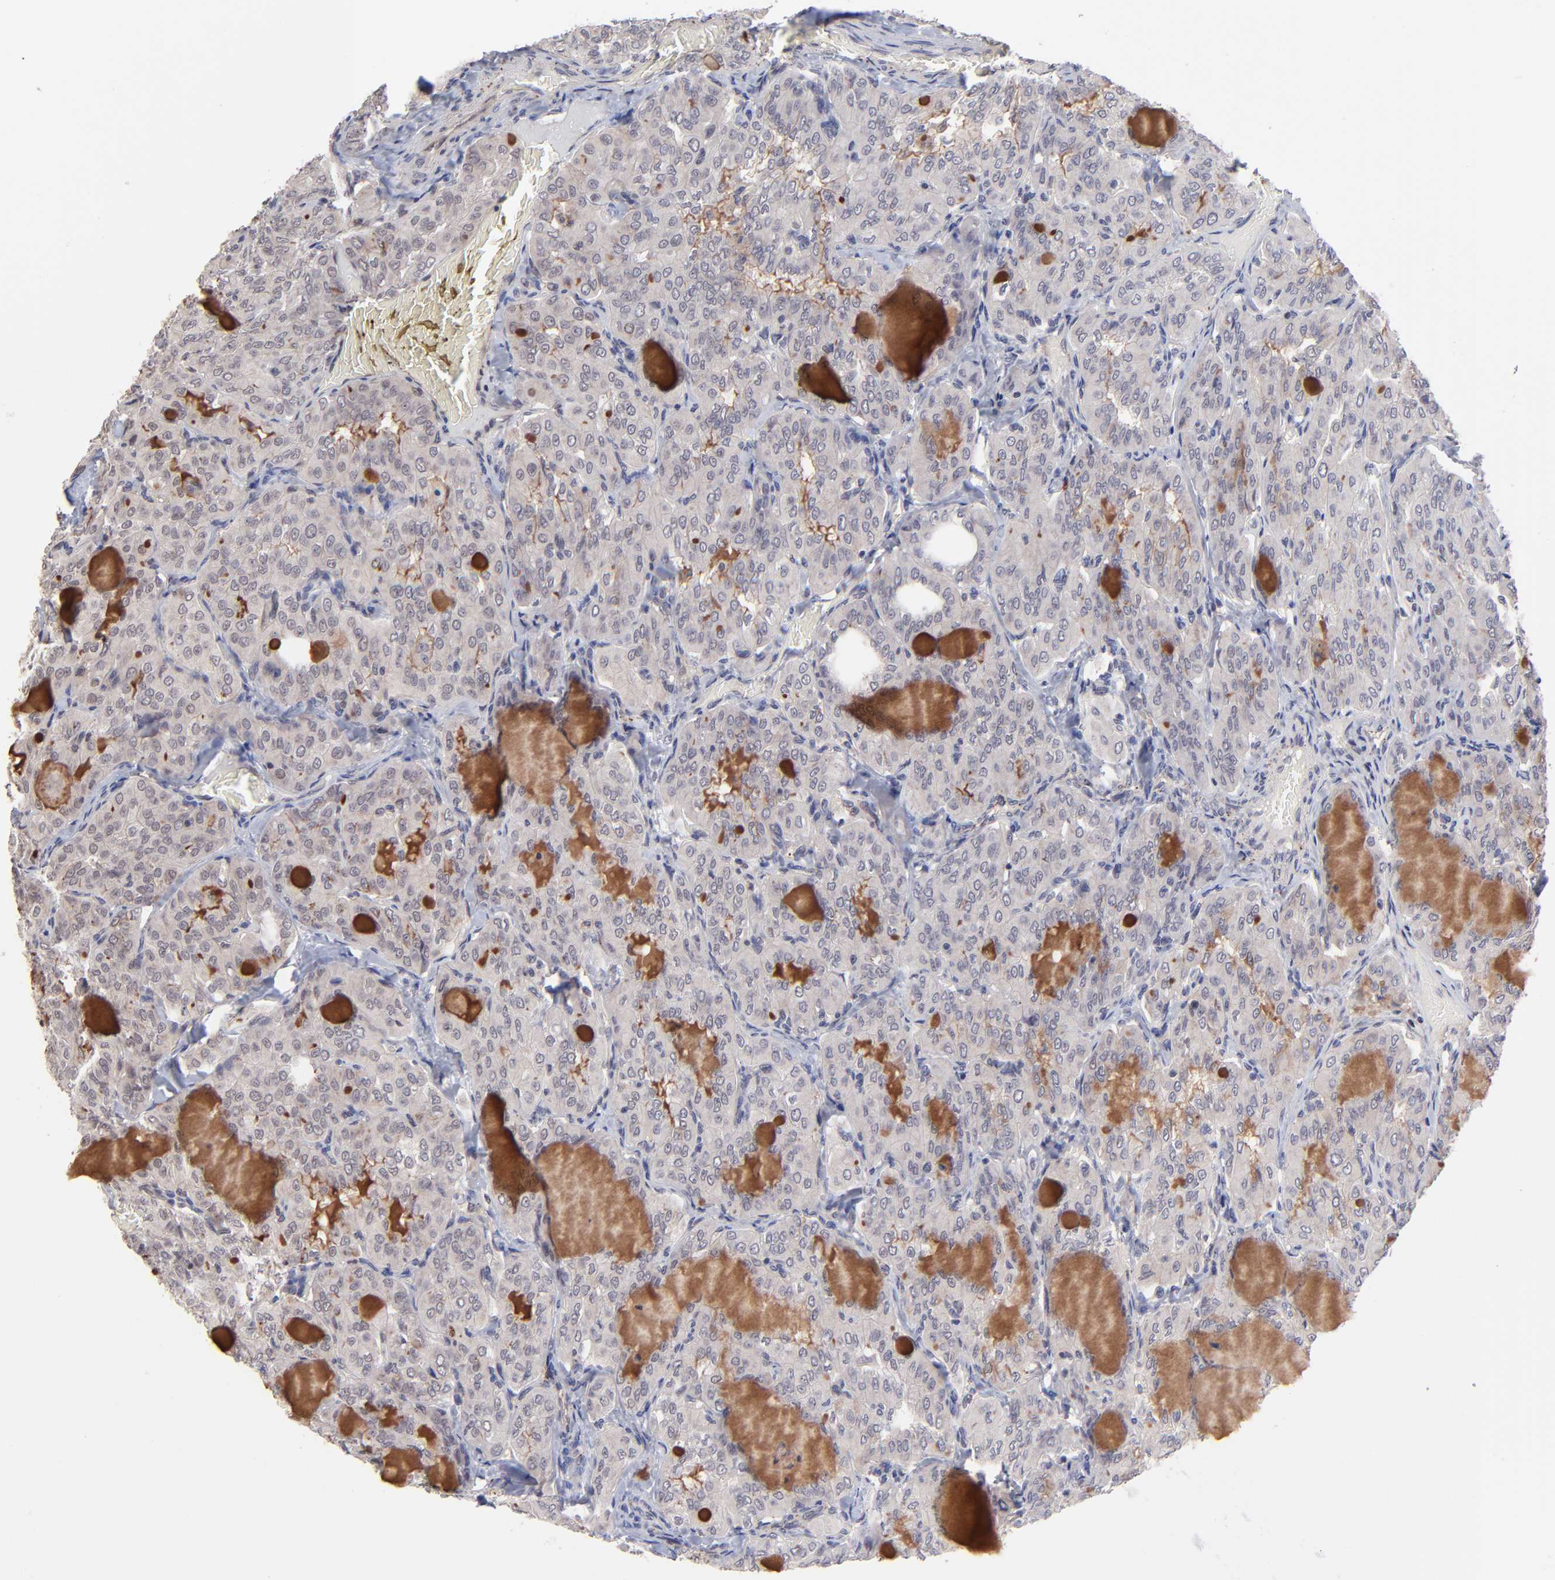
{"staining": {"intensity": "negative", "quantity": "none", "location": "none"}, "tissue": "thyroid cancer", "cell_type": "Tumor cells", "image_type": "cancer", "snomed": [{"axis": "morphology", "description": "Papillary adenocarcinoma, NOS"}, {"axis": "topography", "description": "Thyroid gland"}], "caption": "An immunohistochemistry (IHC) image of thyroid cancer is shown. There is no staining in tumor cells of thyroid cancer.", "gene": "ZNF419", "patient": {"sex": "male", "age": 20}}